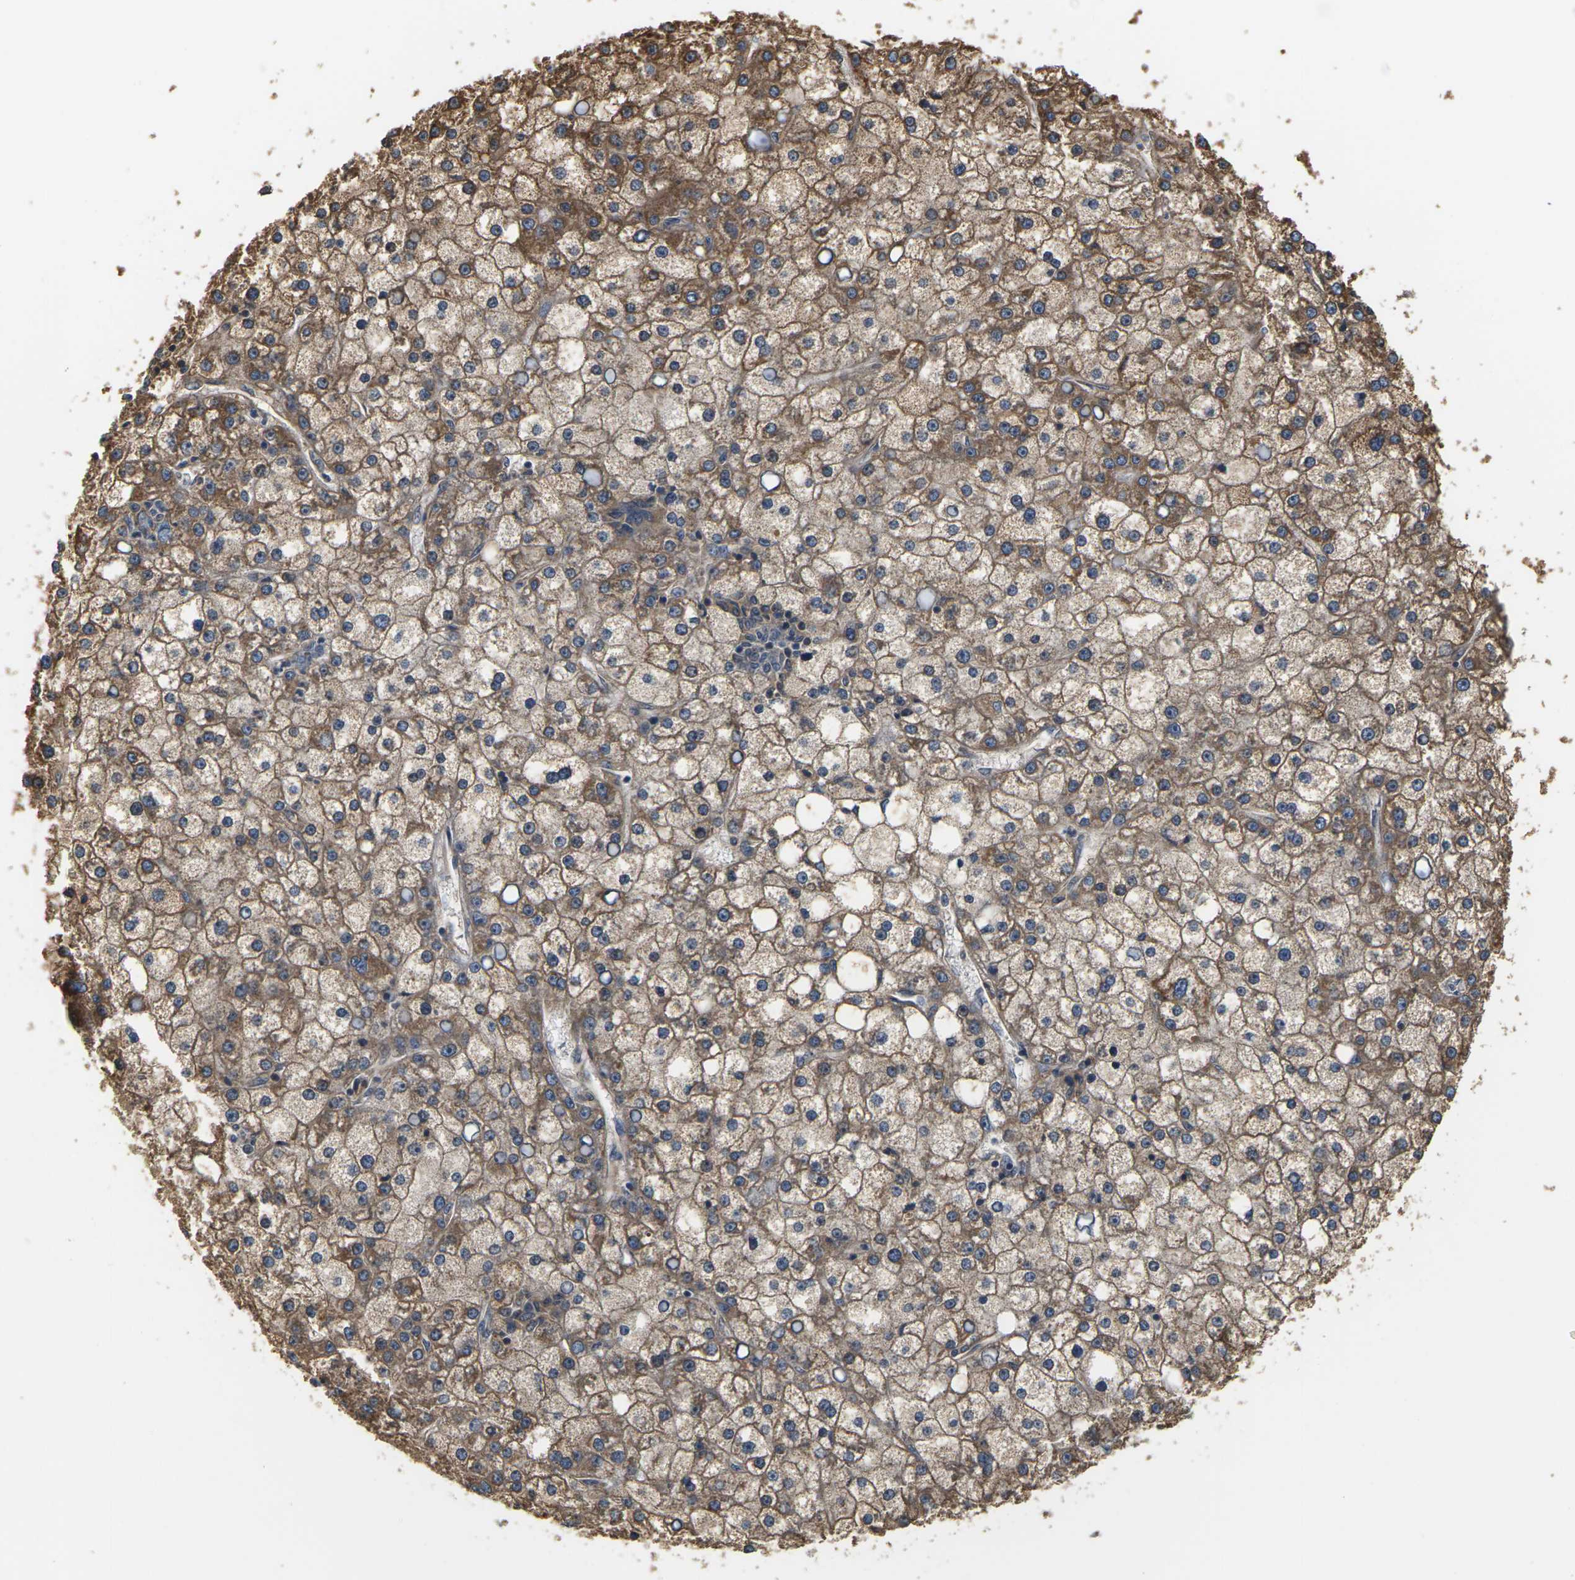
{"staining": {"intensity": "moderate", "quantity": ">75%", "location": "cytoplasmic/membranous"}, "tissue": "liver cancer", "cell_type": "Tumor cells", "image_type": "cancer", "snomed": [{"axis": "morphology", "description": "Carcinoma, Hepatocellular, NOS"}, {"axis": "topography", "description": "Liver"}], "caption": "Human liver hepatocellular carcinoma stained with a brown dye reveals moderate cytoplasmic/membranous positive staining in approximately >75% of tumor cells.", "gene": "PCDHB4", "patient": {"sex": "male", "age": 67}}